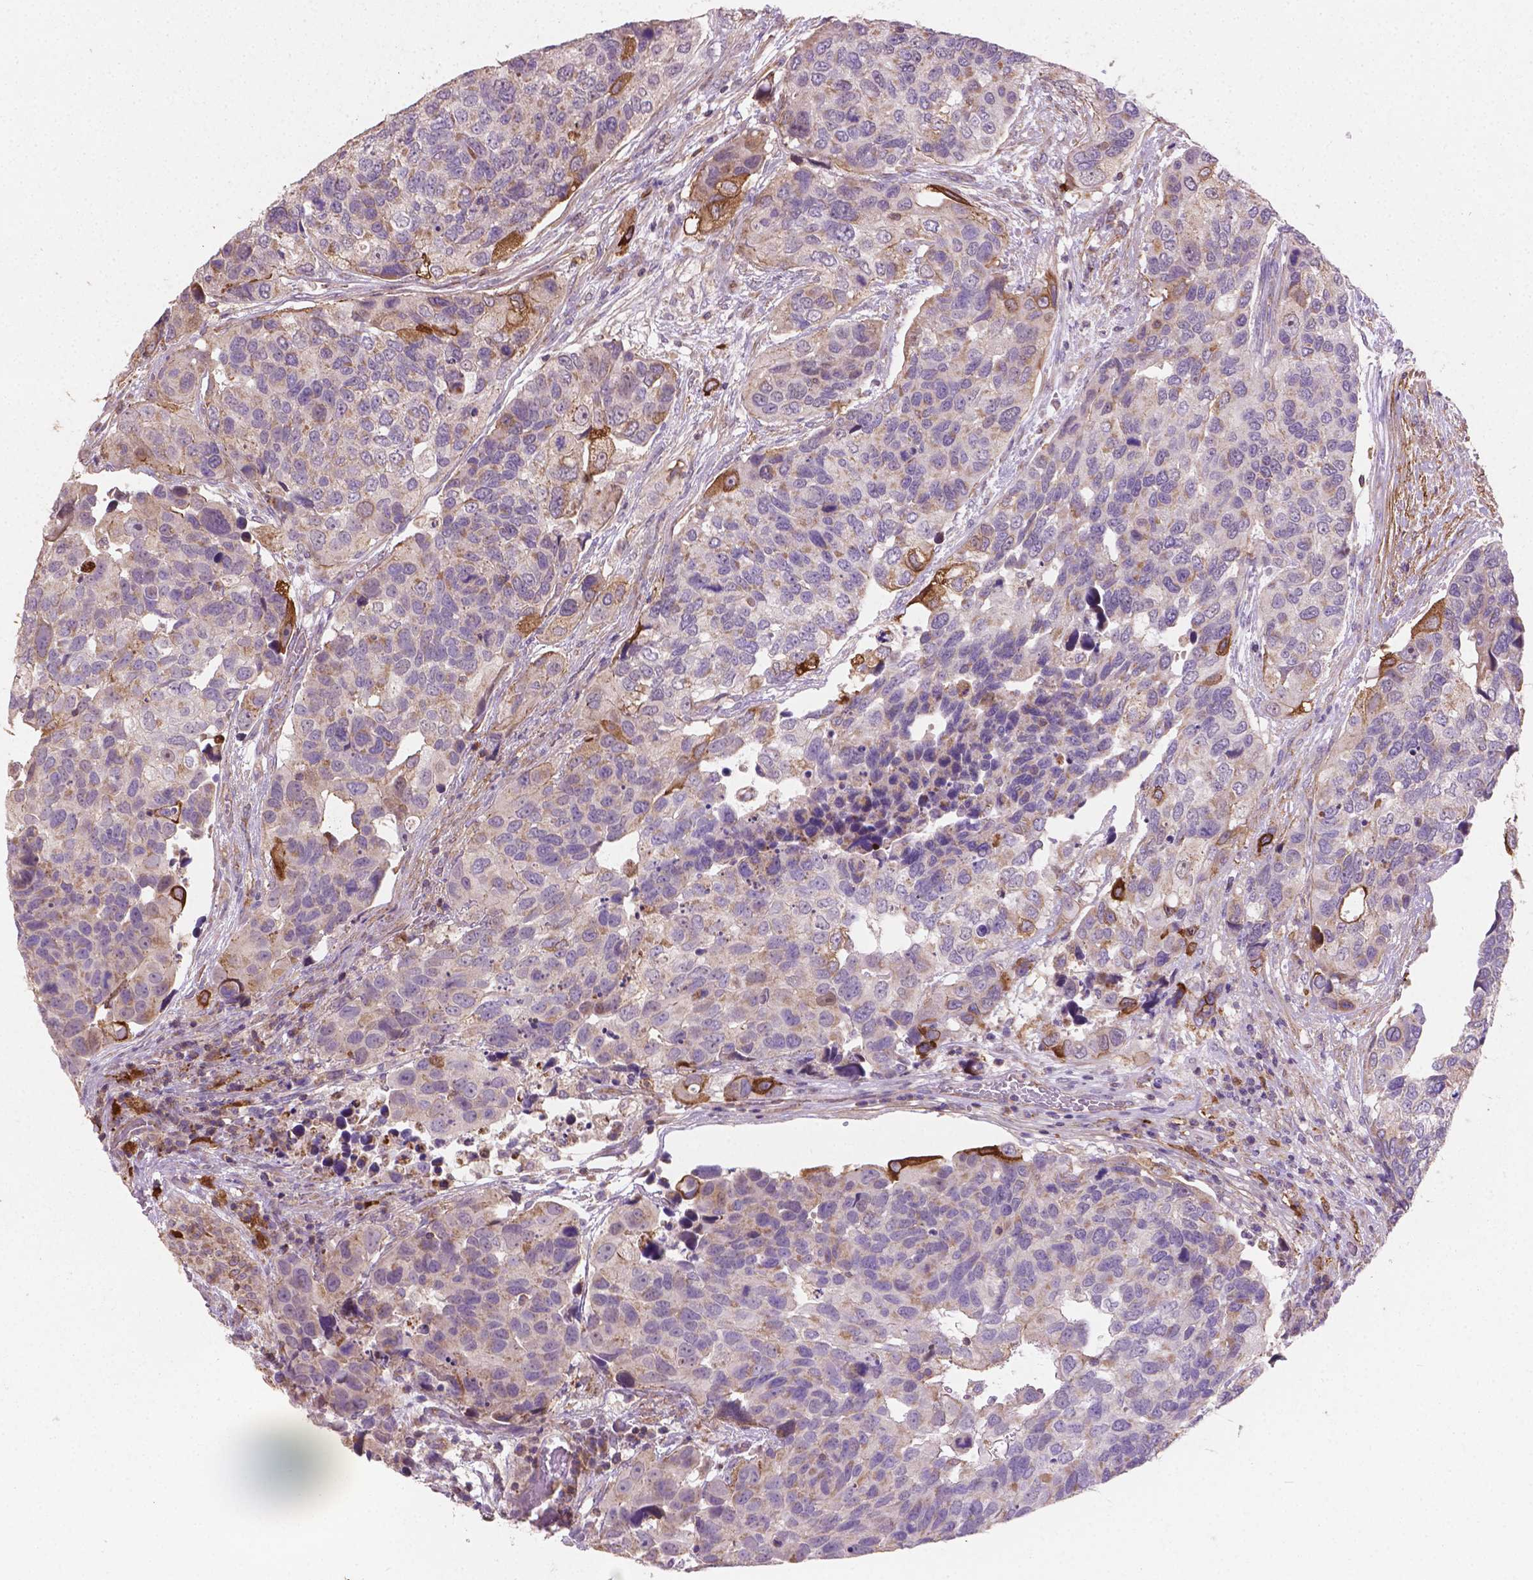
{"staining": {"intensity": "moderate", "quantity": "<25%", "location": "cytoplasmic/membranous"}, "tissue": "urothelial cancer", "cell_type": "Tumor cells", "image_type": "cancer", "snomed": [{"axis": "morphology", "description": "Urothelial carcinoma, High grade"}, {"axis": "topography", "description": "Urinary bladder"}], "caption": "Protein expression analysis of urothelial cancer exhibits moderate cytoplasmic/membranous expression in approximately <25% of tumor cells.", "gene": "TCAF1", "patient": {"sex": "male", "age": 60}}